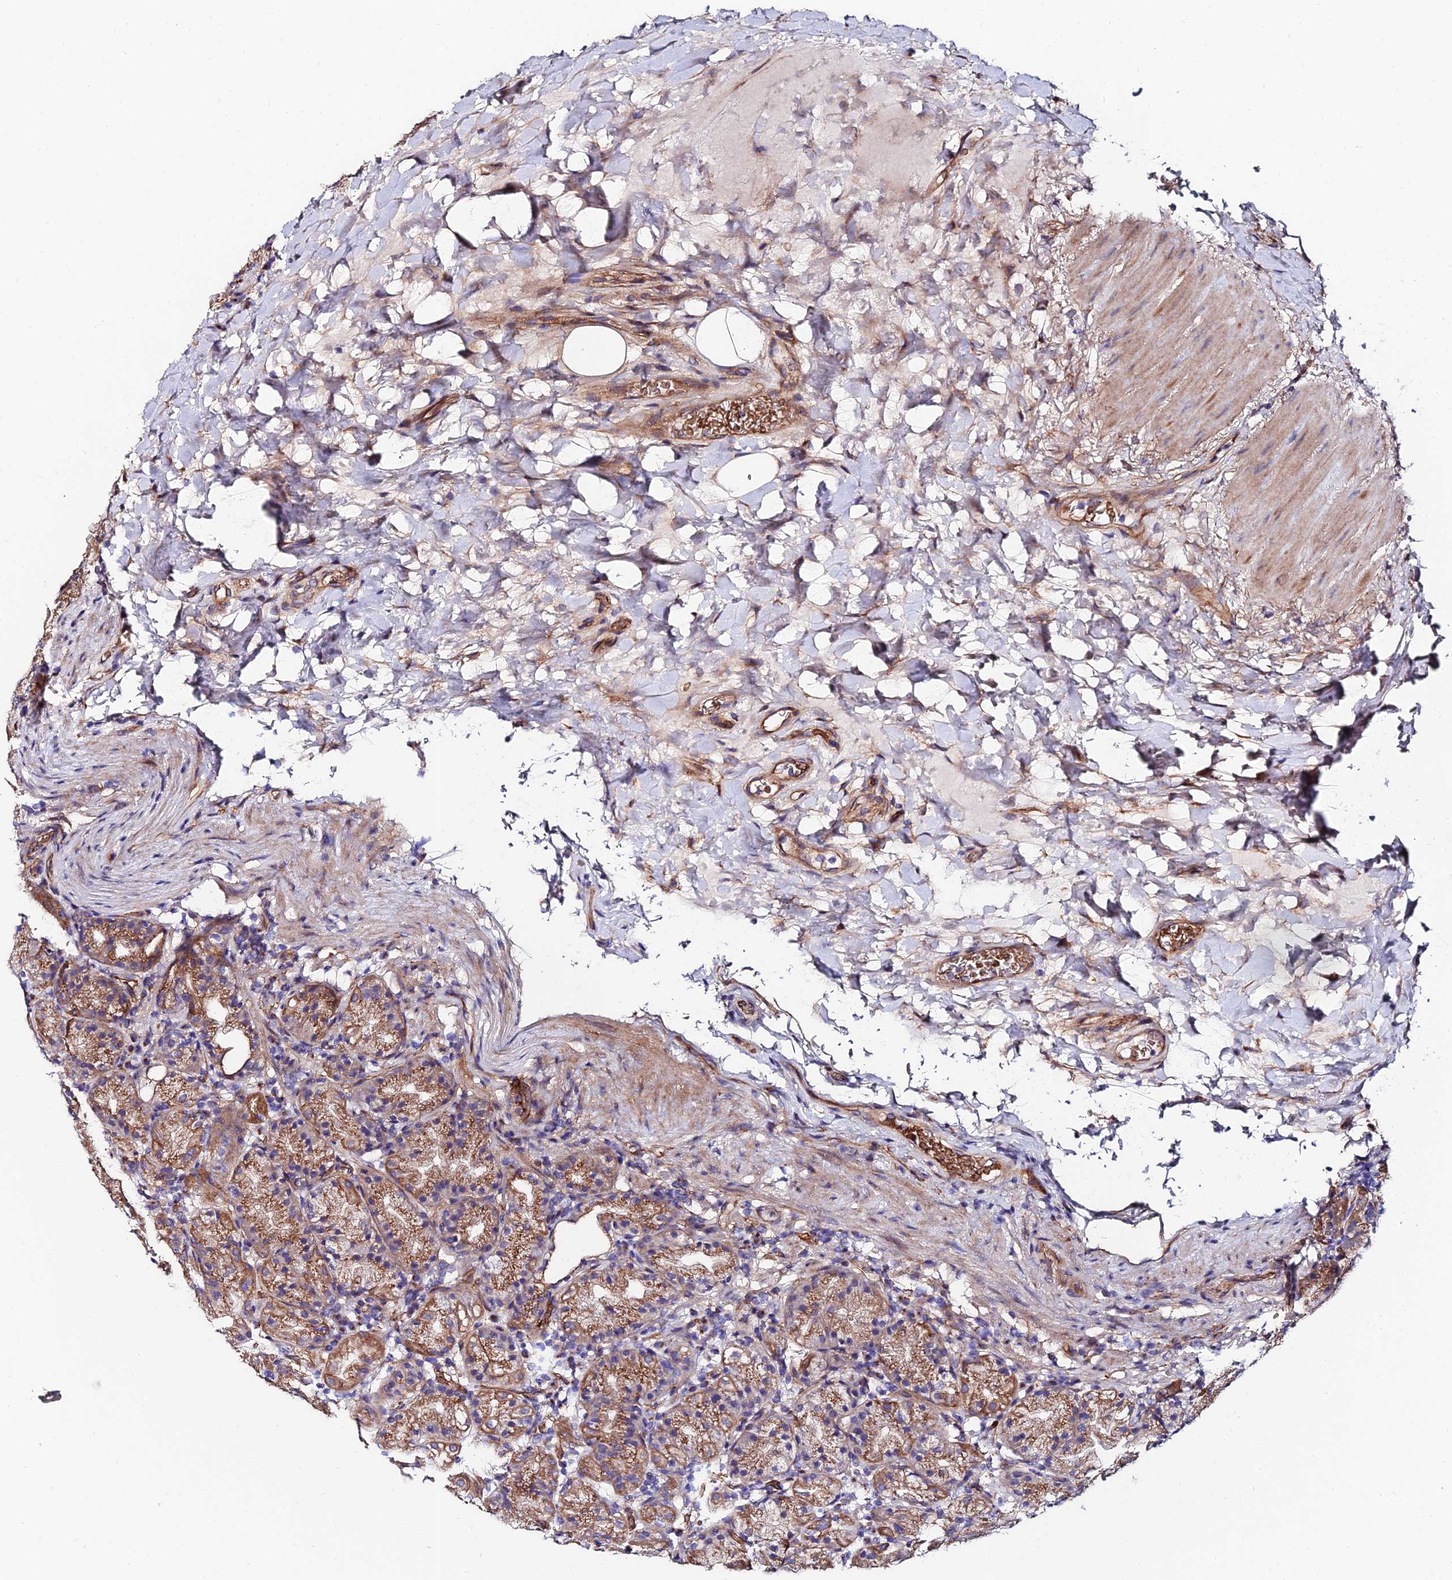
{"staining": {"intensity": "moderate", "quantity": ">75%", "location": "cytoplasmic/membranous"}, "tissue": "stomach", "cell_type": "Glandular cells", "image_type": "normal", "snomed": [{"axis": "morphology", "description": "Normal tissue, NOS"}, {"axis": "topography", "description": "Stomach"}], "caption": "Immunohistochemistry of normal human stomach reveals medium levels of moderate cytoplasmic/membranous staining in approximately >75% of glandular cells. (DAB = brown stain, brightfield microscopy at high magnification).", "gene": "ADGRF3", "patient": {"sex": "female", "age": 79}}